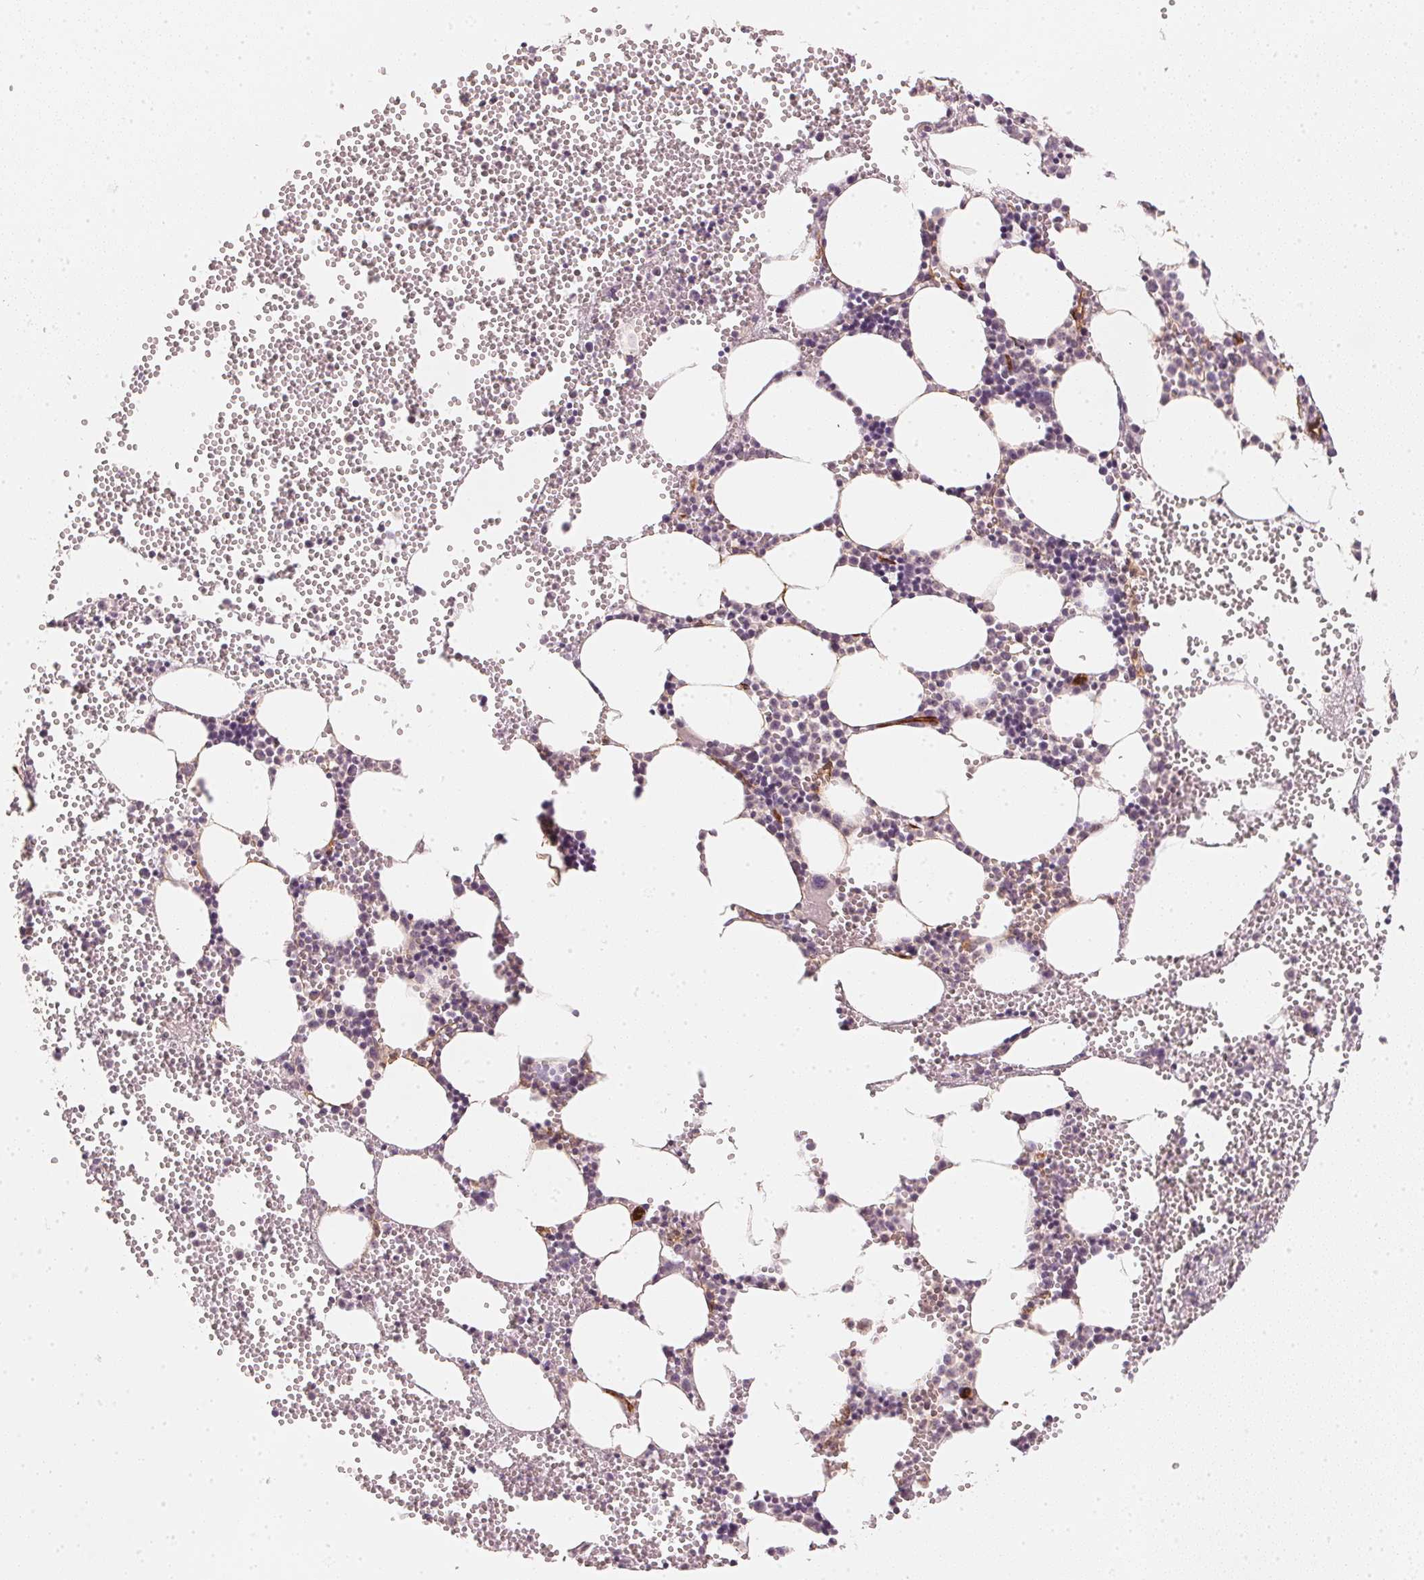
{"staining": {"intensity": "negative", "quantity": "none", "location": "none"}, "tissue": "bone marrow", "cell_type": "Hematopoietic cells", "image_type": "normal", "snomed": [{"axis": "morphology", "description": "Normal tissue, NOS"}, {"axis": "topography", "description": "Bone marrow"}], "caption": "IHC photomicrograph of benign human bone marrow stained for a protein (brown), which displays no expression in hematopoietic cells.", "gene": "CIB1", "patient": {"sex": "male", "age": 89}}